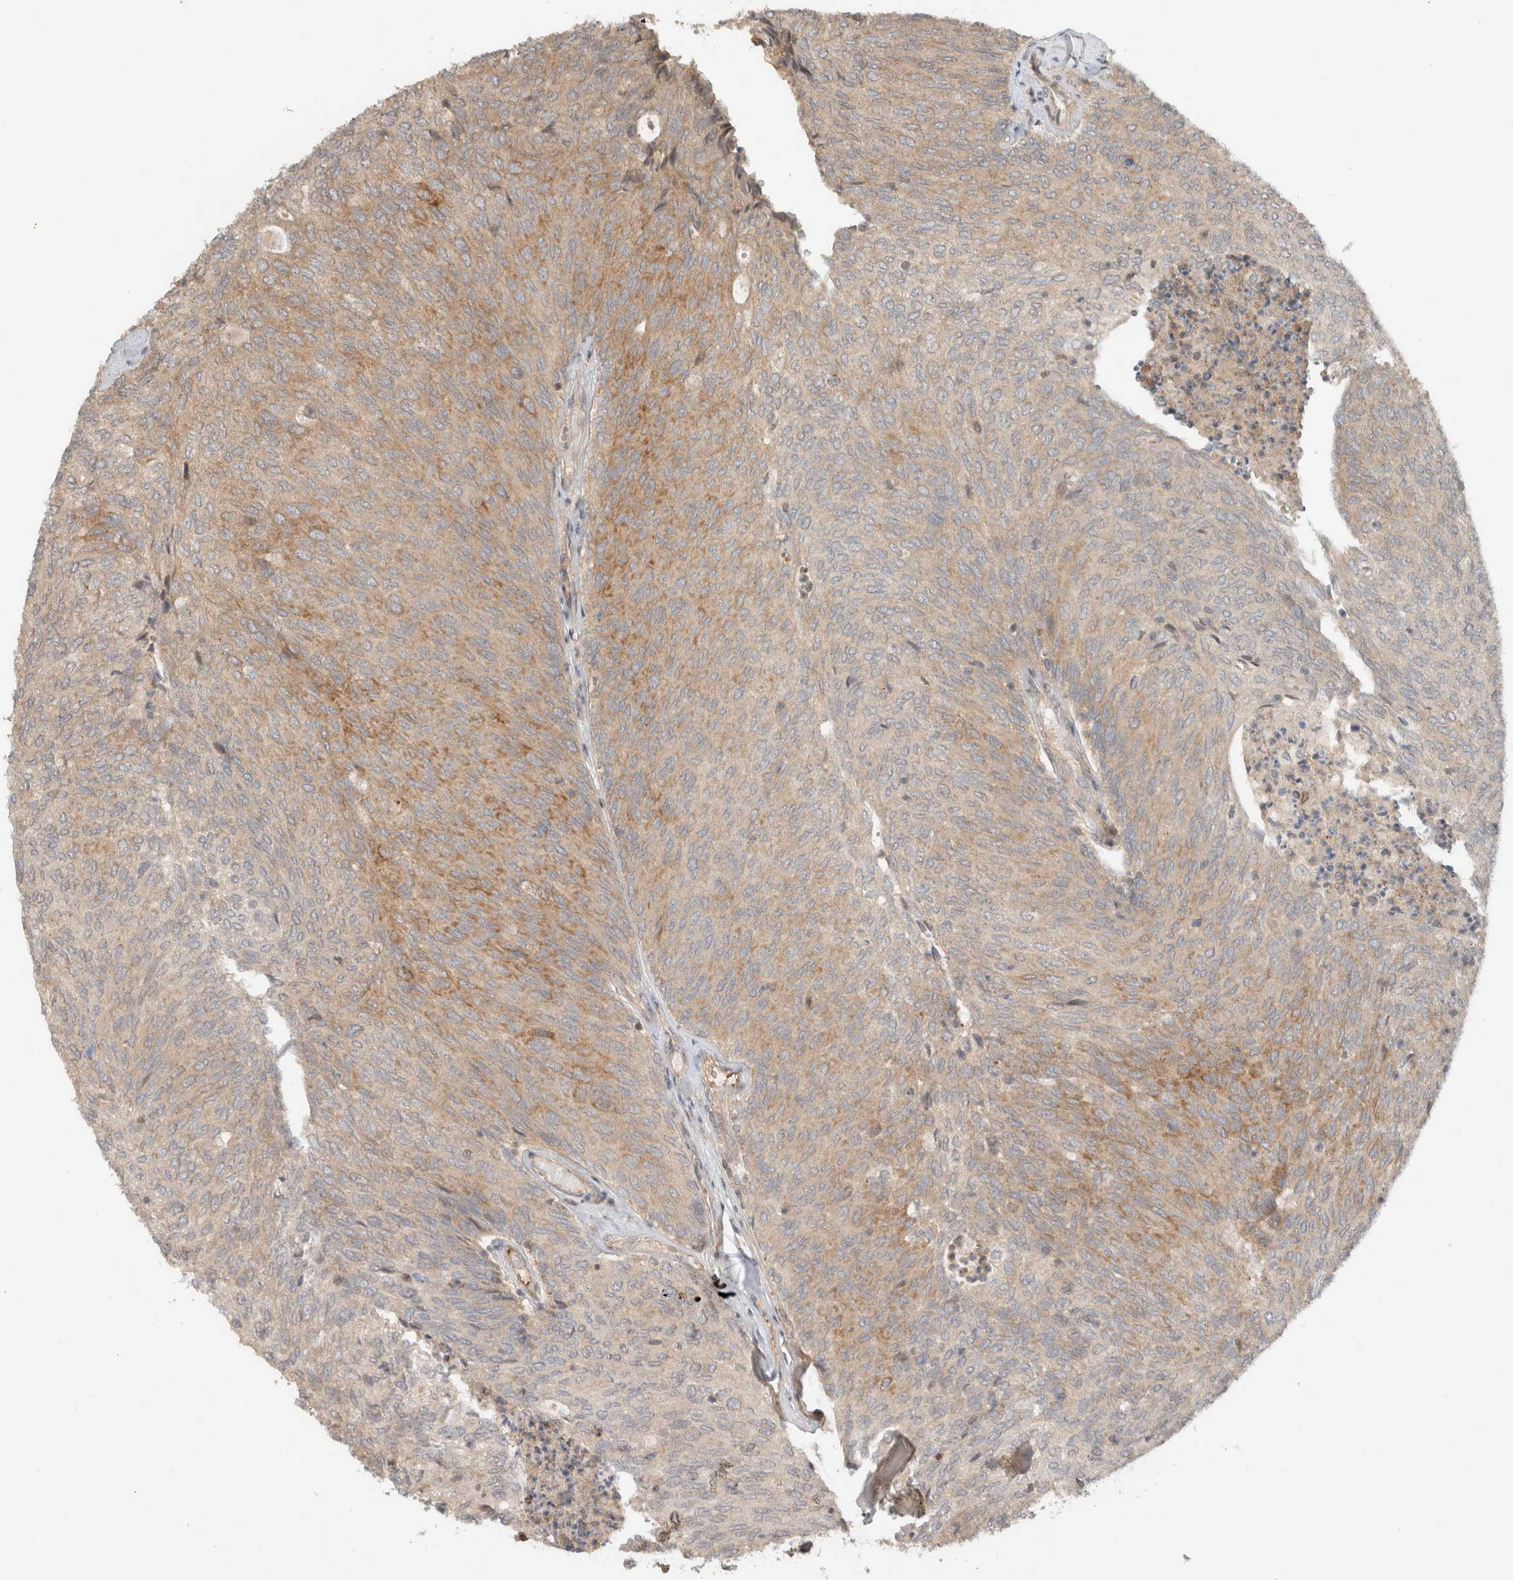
{"staining": {"intensity": "moderate", "quantity": "<25%", "location": "cytoplasmic/membranous"}, "tissue": "urothelial cancer", "cell_type": "Tumor cells", "image_type": "cancer", "snomed": [{"axis": "morphology", "description": "Urothelial carcinoma, Low grade"}, {"axis": "topography", "description": "Urinary bladder"}], "caption": "Immunohistochemical staining of urothelial cancer shows low levels of moderate cytoplasmic/membranous protein positivity in approximately <25% of tumor cells.", "gene": "CAAP1", "patient": {"sex": "female", "age": 79}}